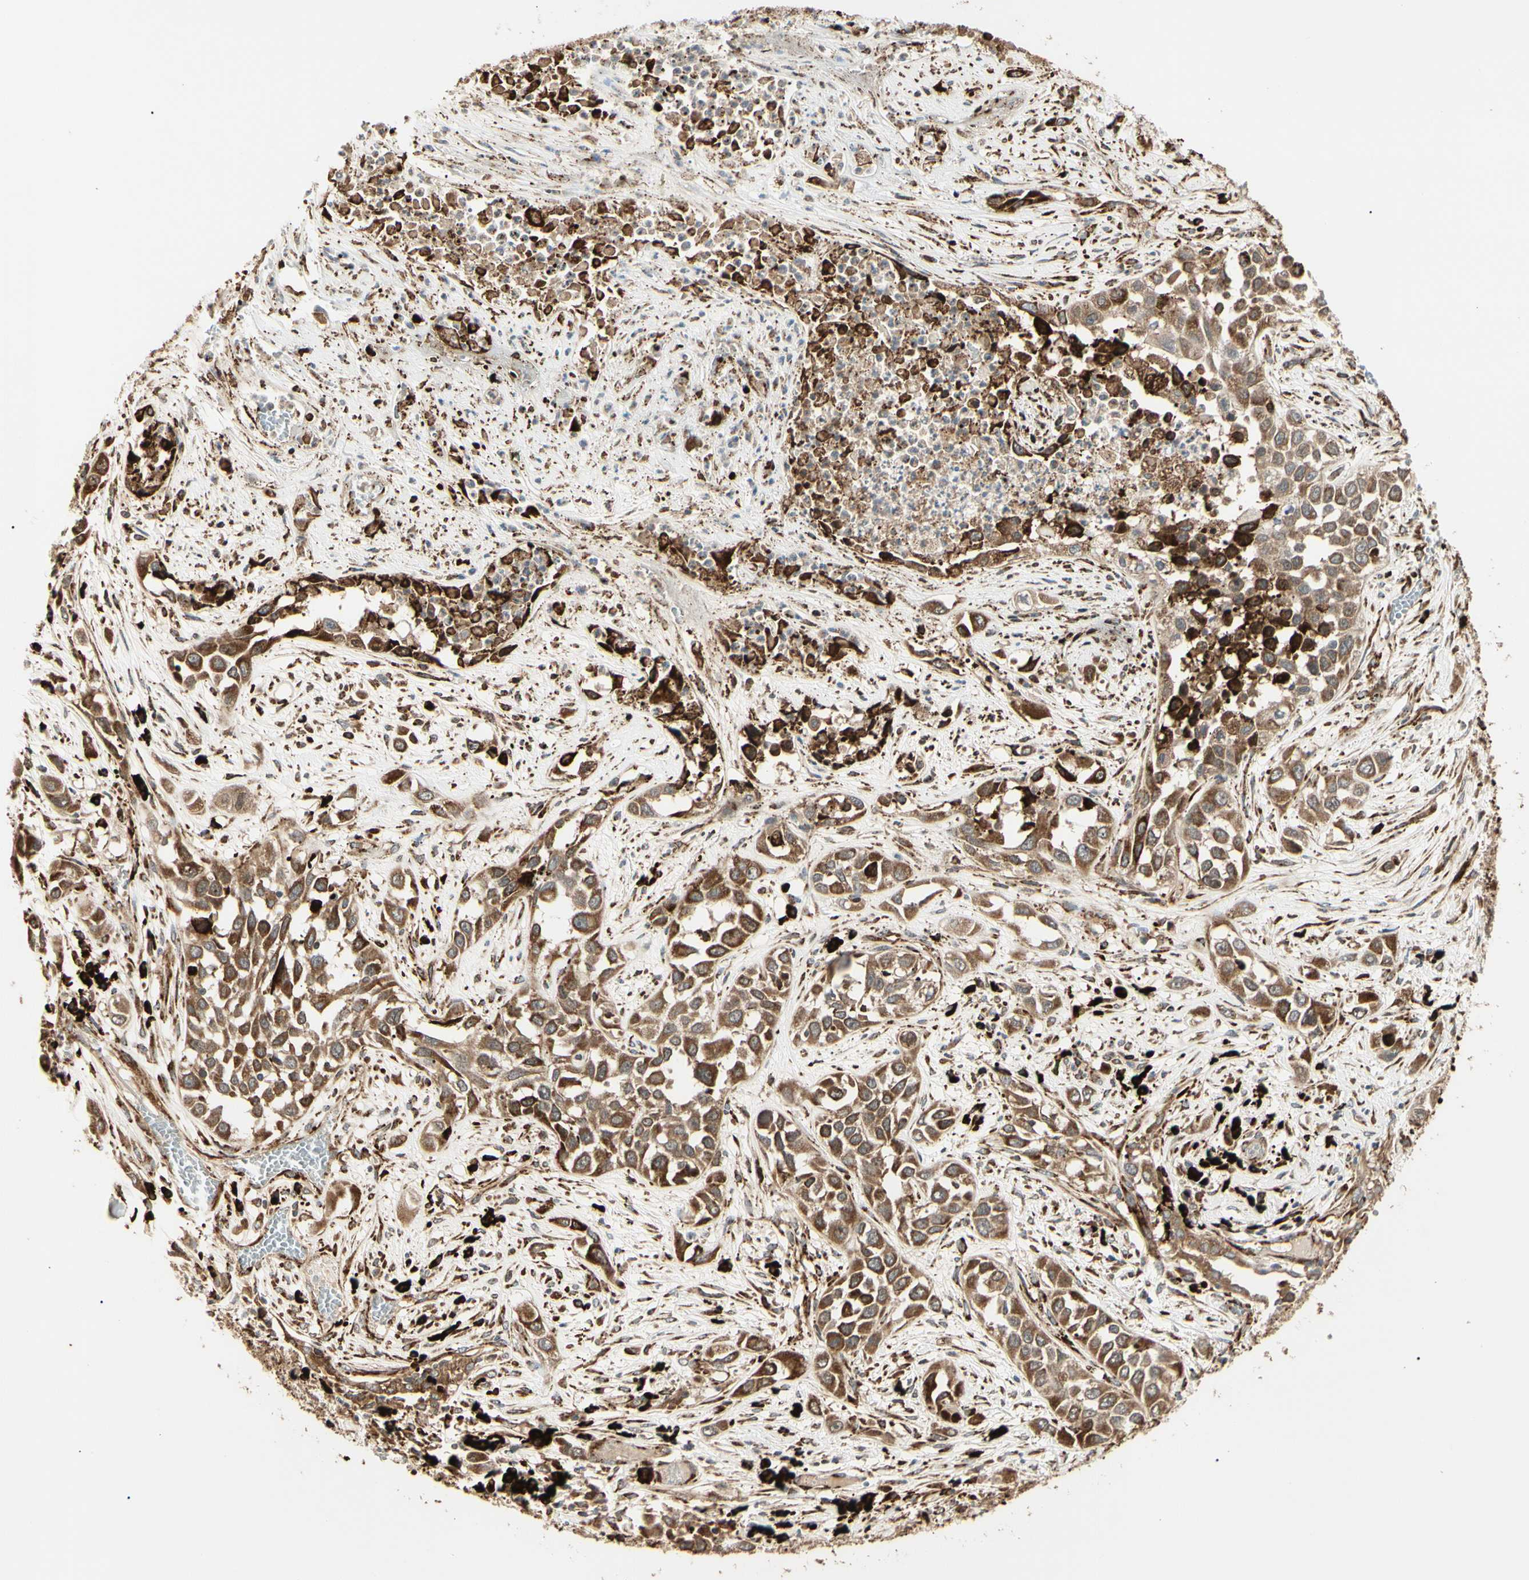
{"staining": {"intensity": "moderate", "quantity": ">75%", "location": "cytoplasmic/membranous"}, "tissue": "lung cancer", "cell_type": "Tumor cells", "image_type": "cancer", "snomed": [{"axis": "morphology", "description": "Squamous cell carcinoma, NOS"}, {"axis": "topography", "description": "Lung"}], "caption": "This micrograph demonstrates lung squamous cell carcinoma stained with IHC to label a protein in brown. The cytoplasmic/membranous of tumor cells show moderate positivity for the protein. Nuclei are counter-stained blue.", "gene": "HSP90B1", "patient": {"sex": "male", "age": 71}}